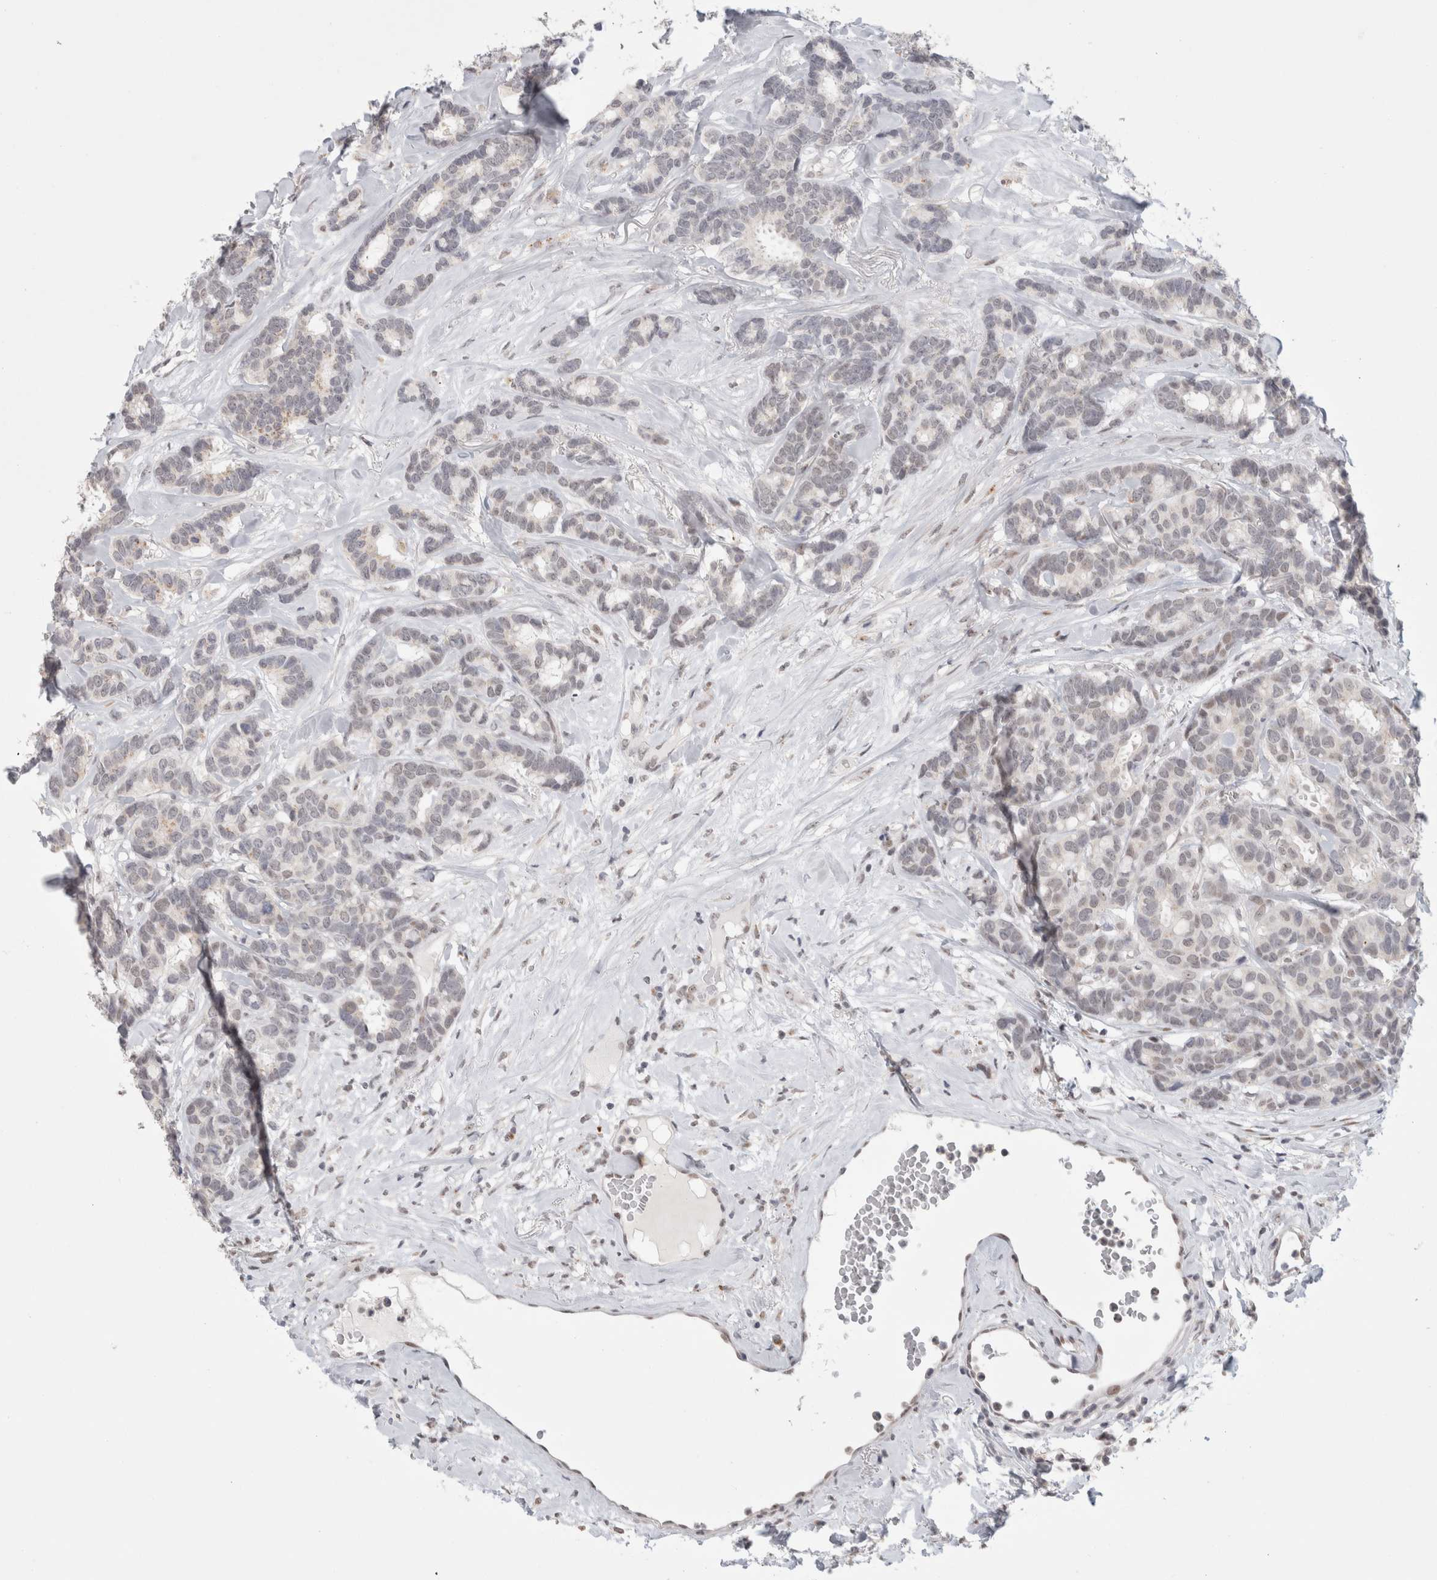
{"staining": {"intensity": "negative", "quantity": "none", "location": "none"}, "tissue": "breast cancer", "cell_type": "Tumor cells", "image_type": "cancer", "snomed": [{"axis": "morphology", "description": "Duct carcinoma"}, {"axis": "topography", "description": "Breast"}], "caption": "Immunohistochemical staining of human breast cancer (invasive ductal carcinoma) demonstrates no significant positivity in tumor cells.", "gene": "SENP6", "patient": {"sex": "female", "age": 87}}